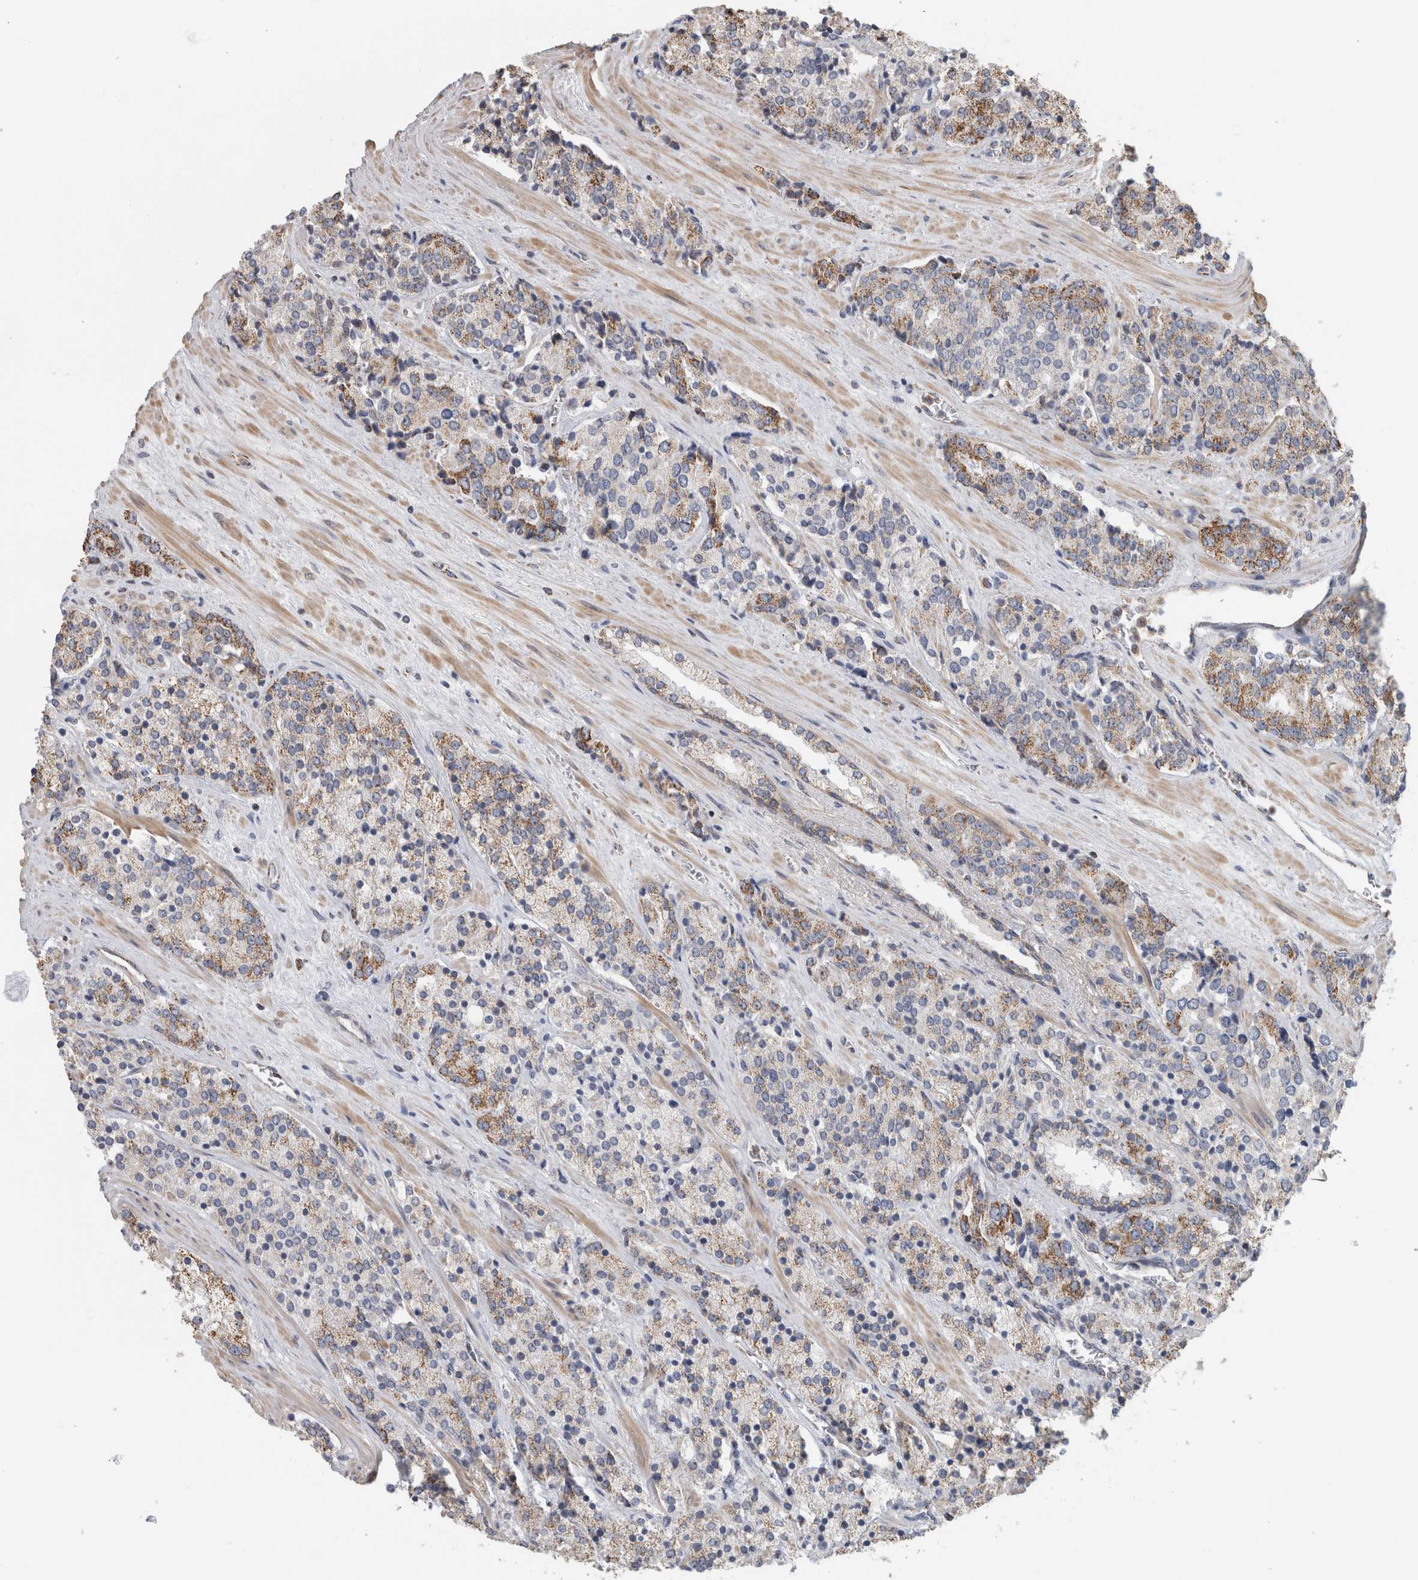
{"staining": {"intensity": "moderate", "quantity": "25%-75%", "location": "cytoplasmic/membranous"}, "tissue": "prostate cancer", "cell_type": "Tumor cells", "image_type": "cancer", "snomed": [{"axis": "morphology", "description": "Adenocarcinoma, High grade"}, {"axis": "topography", "description": "Prostate"}], "caption": "Human prostate adenocarcinoma (high-grade) stained with a protein marker shows moderate staining in tumor cells.", "gene": "ST8SIA1", "patient": {"sex": "male", "age": 71}}